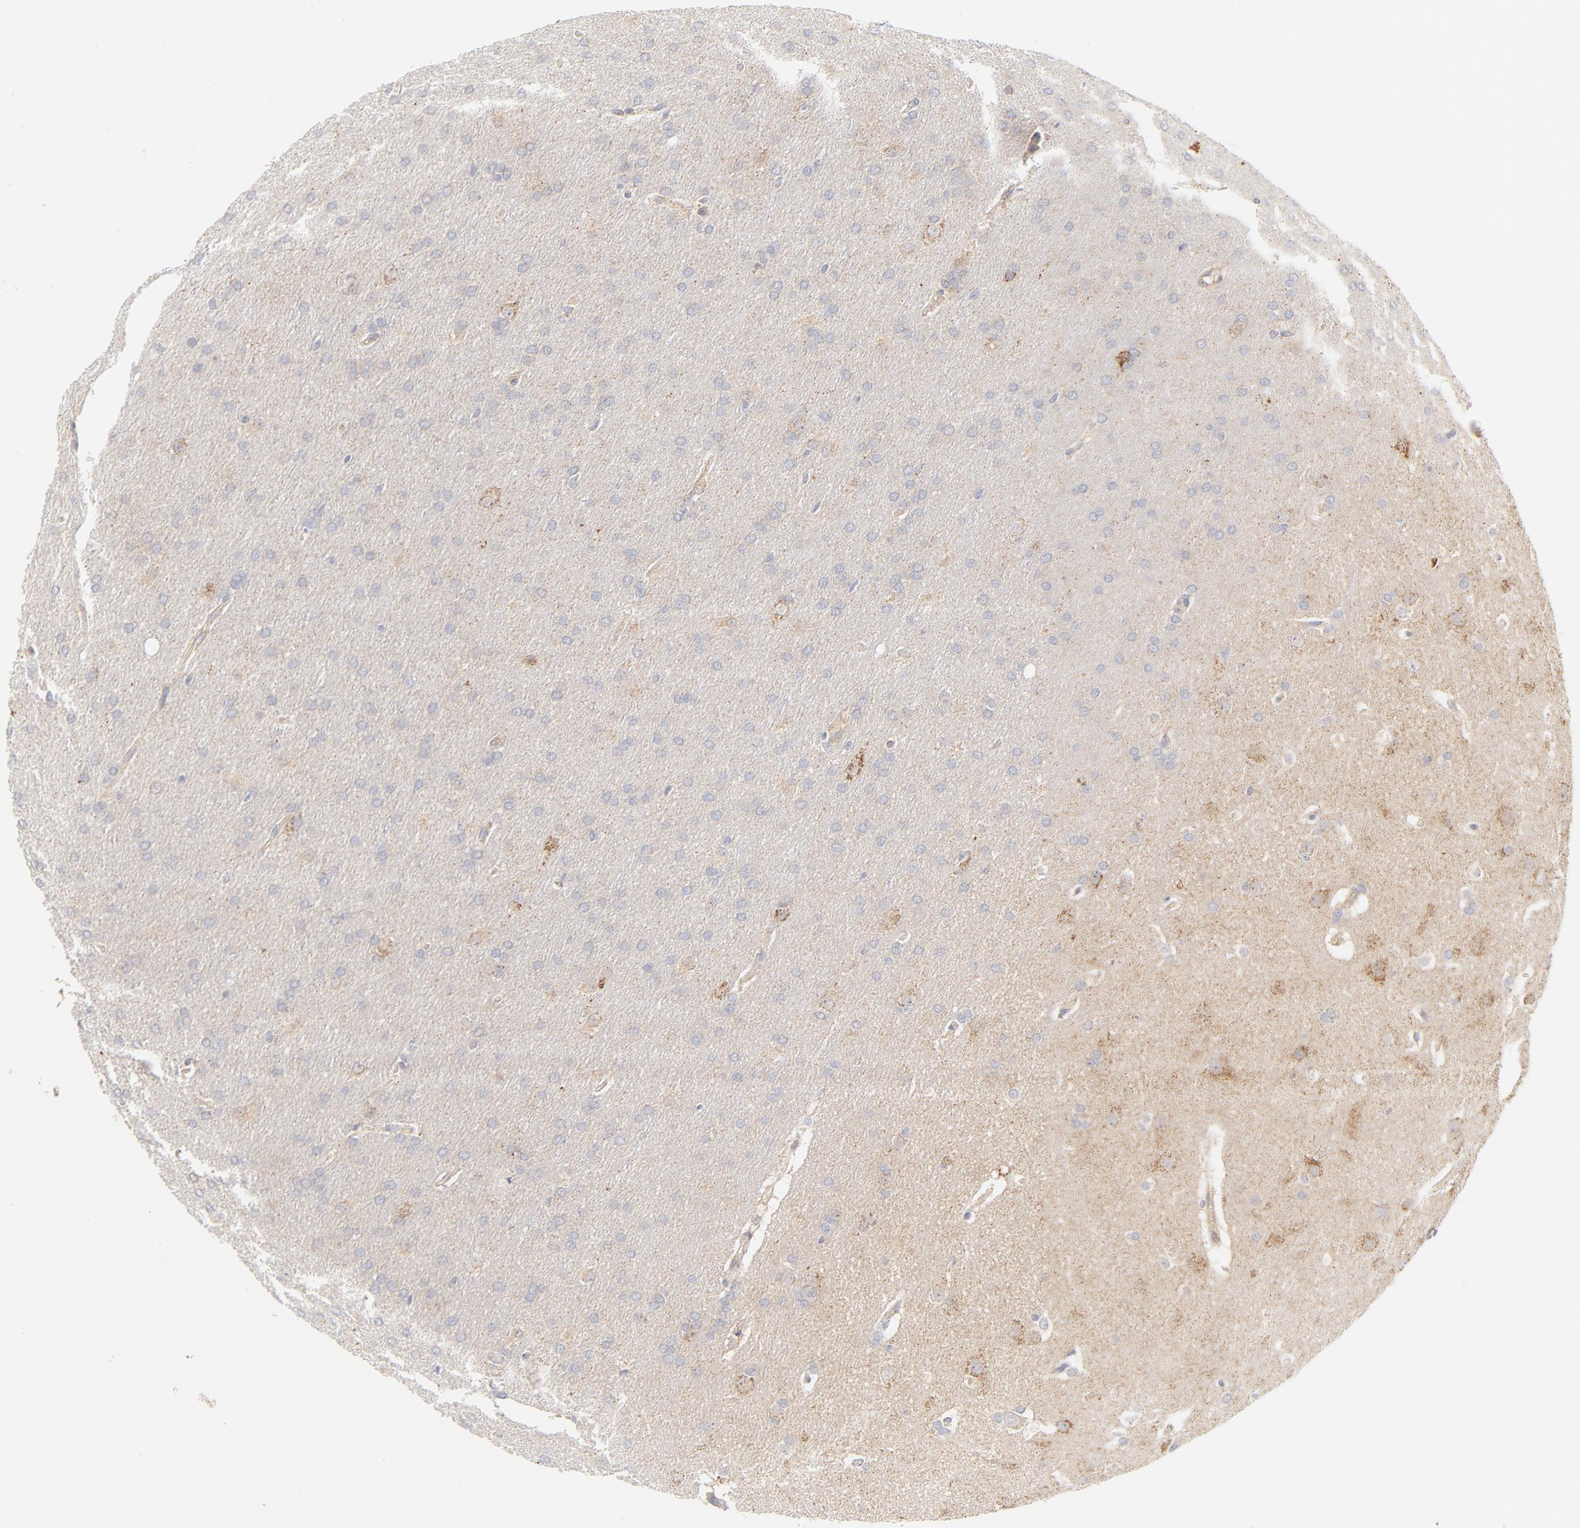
{"staining": {"intensity": "weak", "quantity": "<25%", "location": "cytoplasmic/membranous"}, "tissue": "glioma", "cell_type": "Tumor cells", "image_type": "cancer", "snomed": [{"axis": "morphology", "description": "Glioma, malignant, Low grade"}, {"axis": "topography", "description": "Brain"}], "caption": "Protein analysis of malignant glioma (low-grade) exhibits no significant staining in tumor cells.", "gene": "MTERF2", "patient": {"sex": "female", "age": 32}}